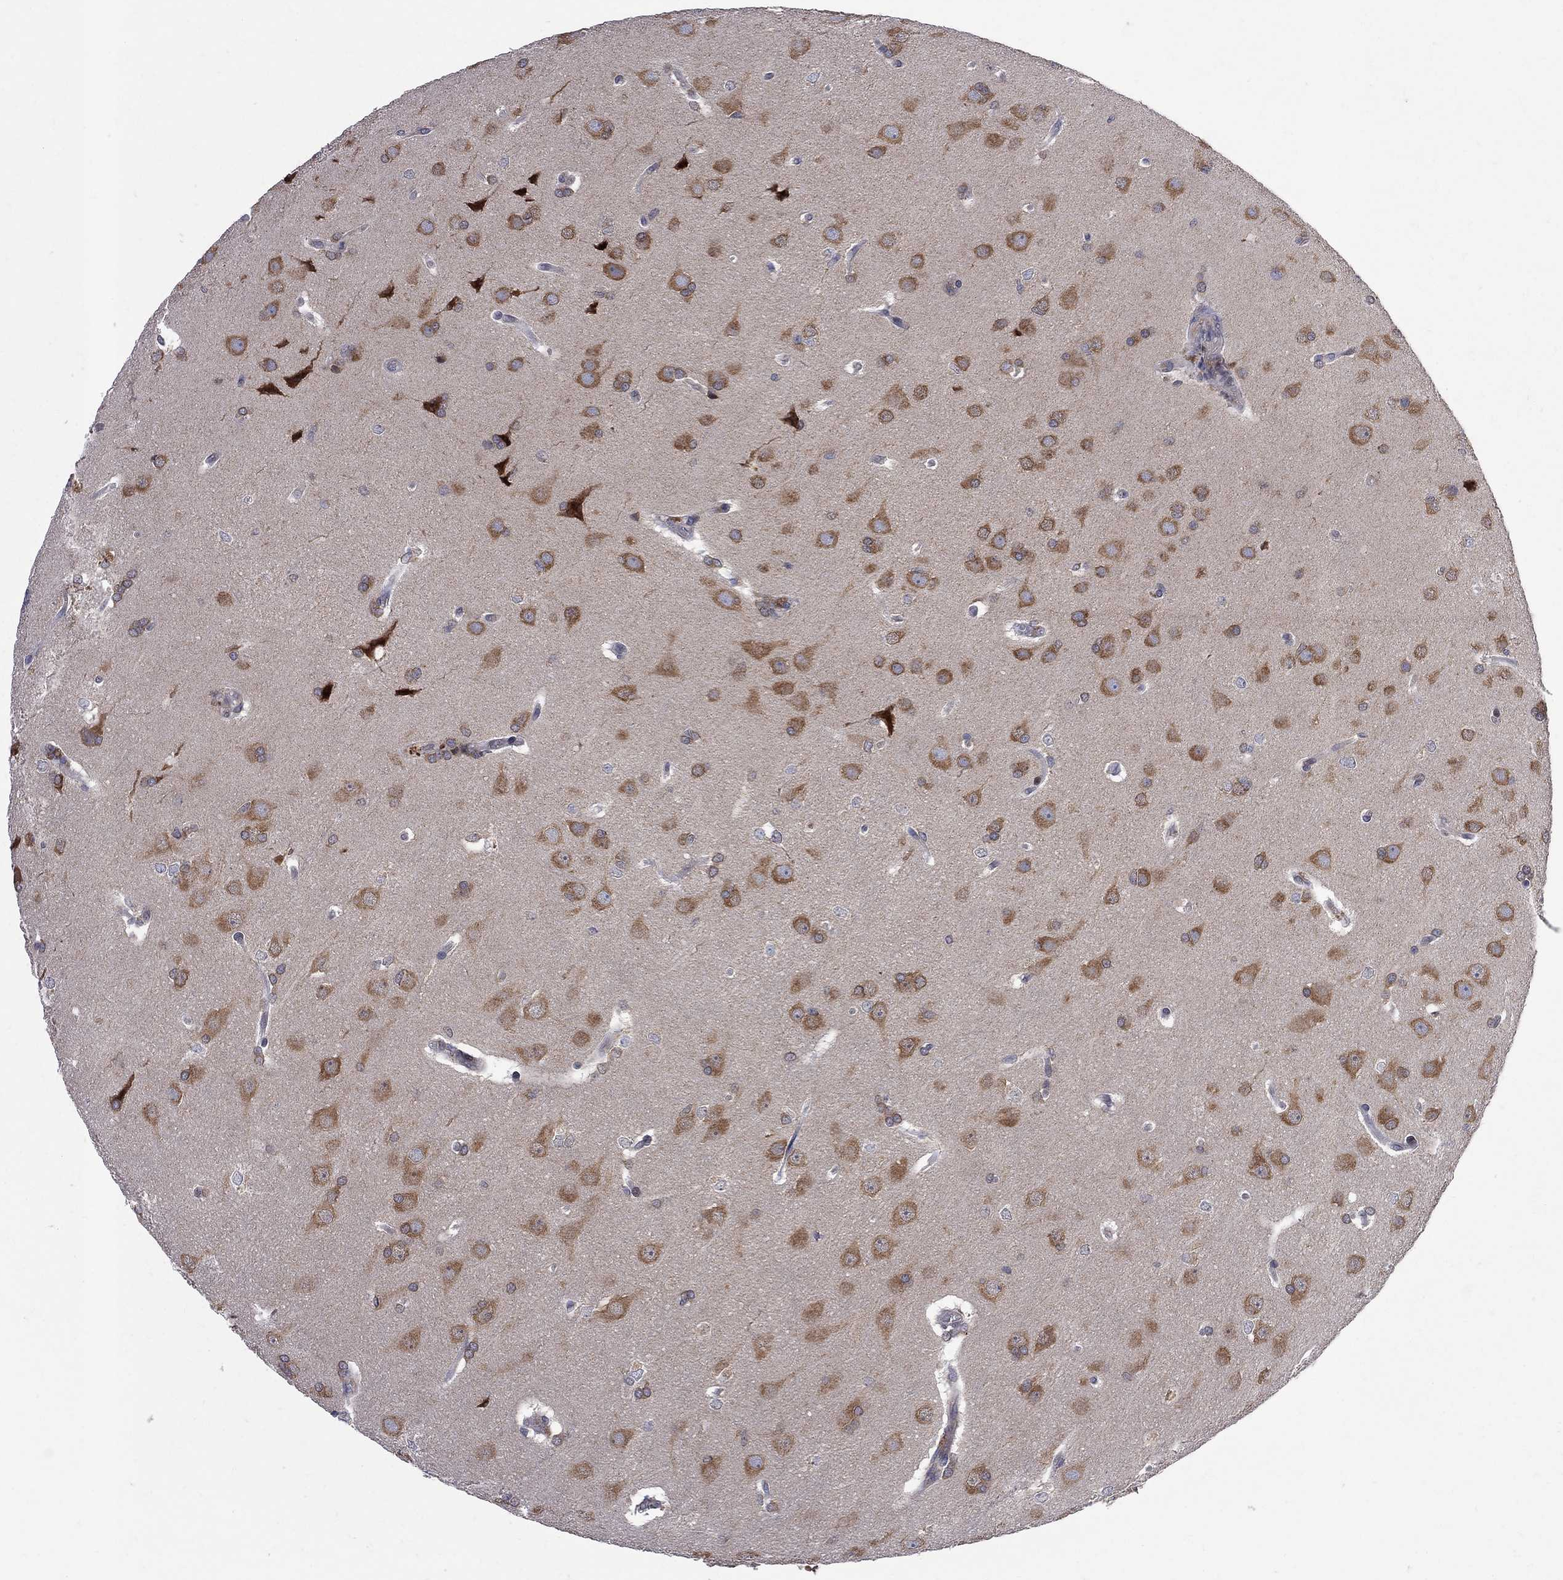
{"staining": {"intensity": "moderate", "quantity": ">75%", "location": "cytoplasmic/membranous"}, "tissue": "glioma", "cell_type": "Tumor cells", "image_type": "cancer", "snomed": [{"axis": "morphology", "description": "Glioma, malignant, Low grade"}, {"axis": "topography", "description": "Brain"}], "caption": "A histopathology image of malignant glioma (low-grade) stained for a protein demonstrates moderate cytoplasmic/membranous brown staining in tumor cells. (DAB = brown stain, brightfield microscopy at high magnification).", "gene": "CNOT11", "patient": {"sex": "female", "age": 32}}